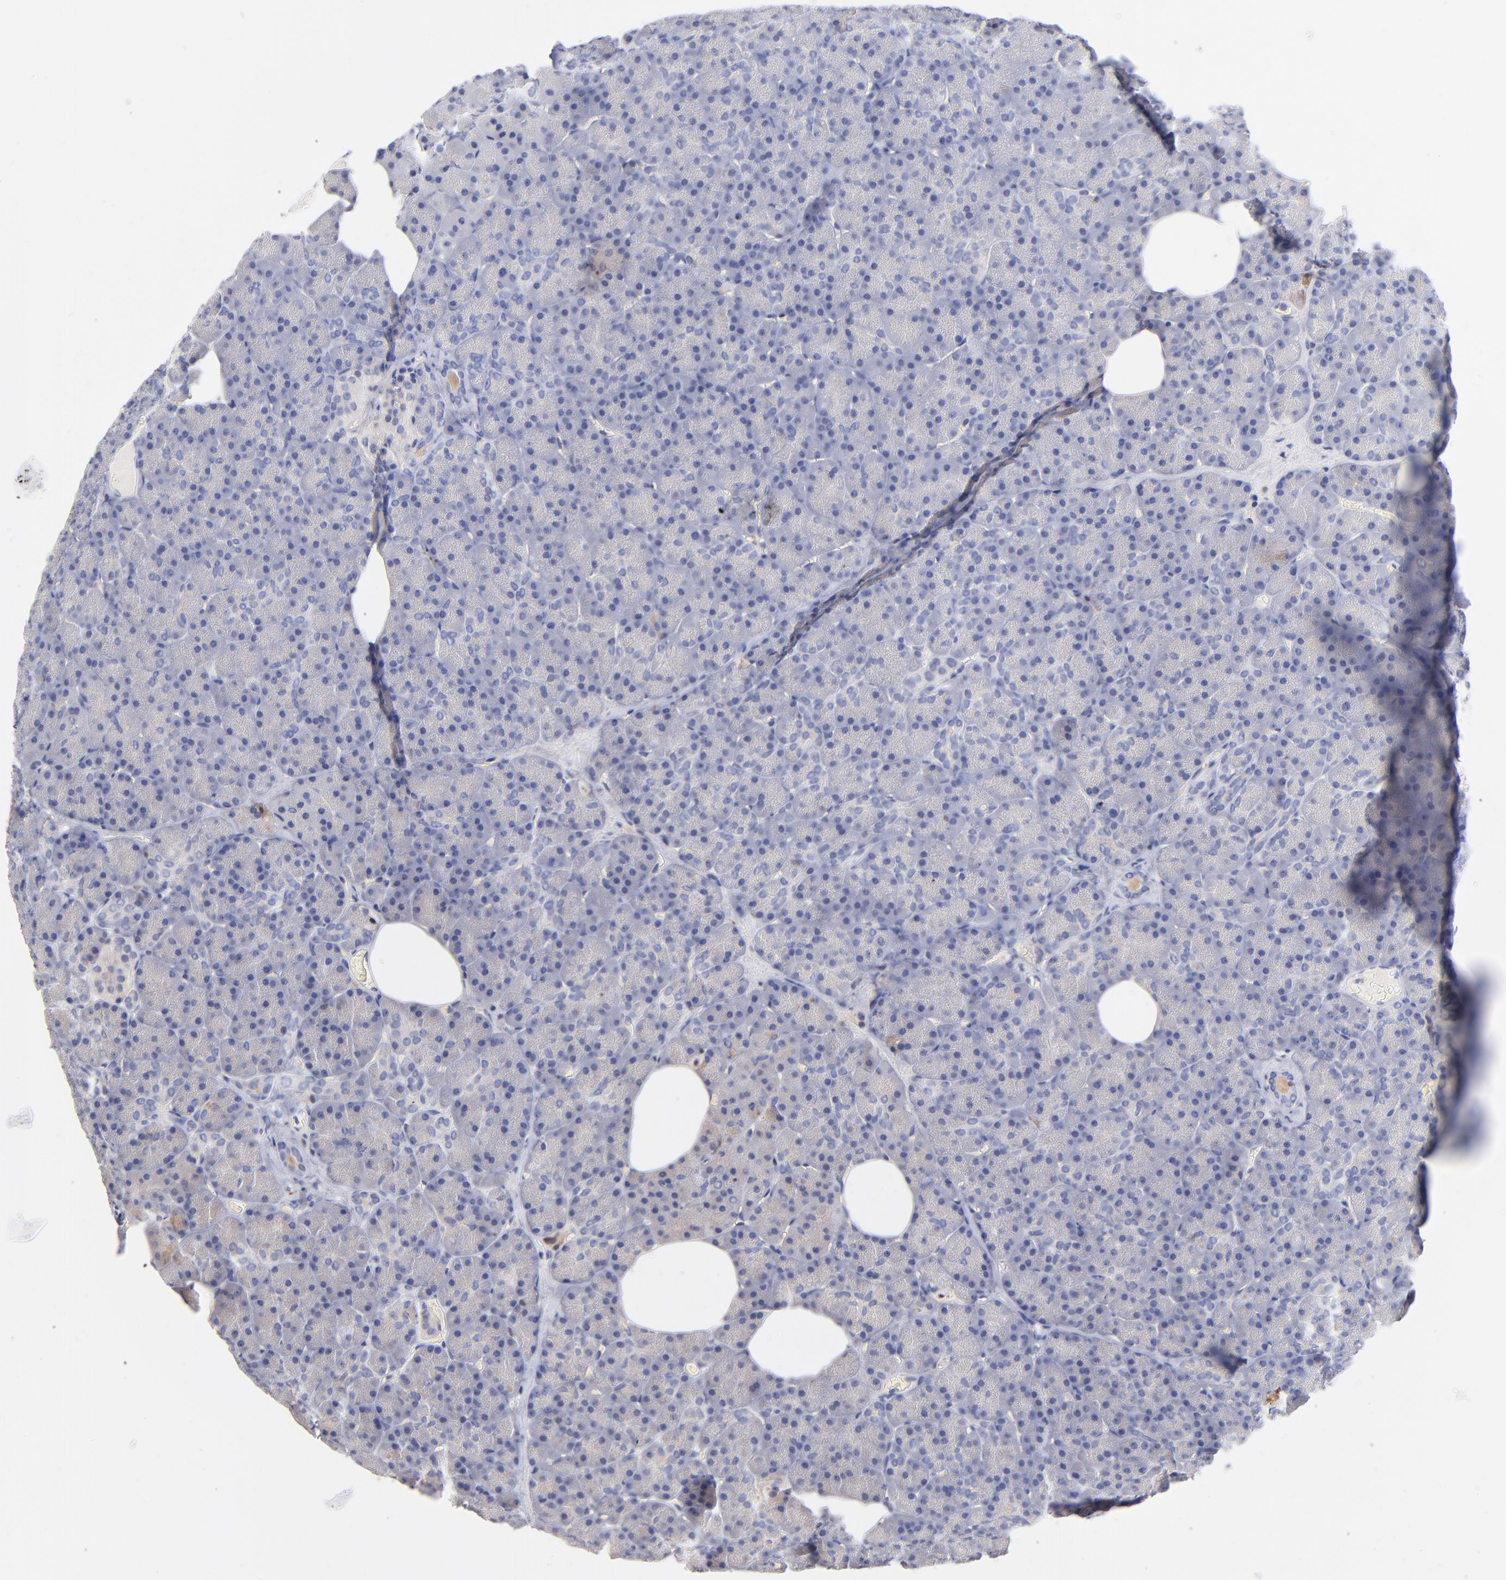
{"staining": {"intensity": "negative", "quantity": "none", "location": "none"}, "tissue": "pancreas", "cell_type": "Exocrine glandular cells", "image_type": "normal", "snomed": [{"axis": "morphology", "description": "Normal tissue, NOS"}, {"axis": "topography", "description": "Pancreas"}], "caption": "Histopathology image shows no protein positivity in exocrine glandular cells of normal pancreas.", "gene": "KREMEN2", "patient": {"sex": "female", "age": 35}}